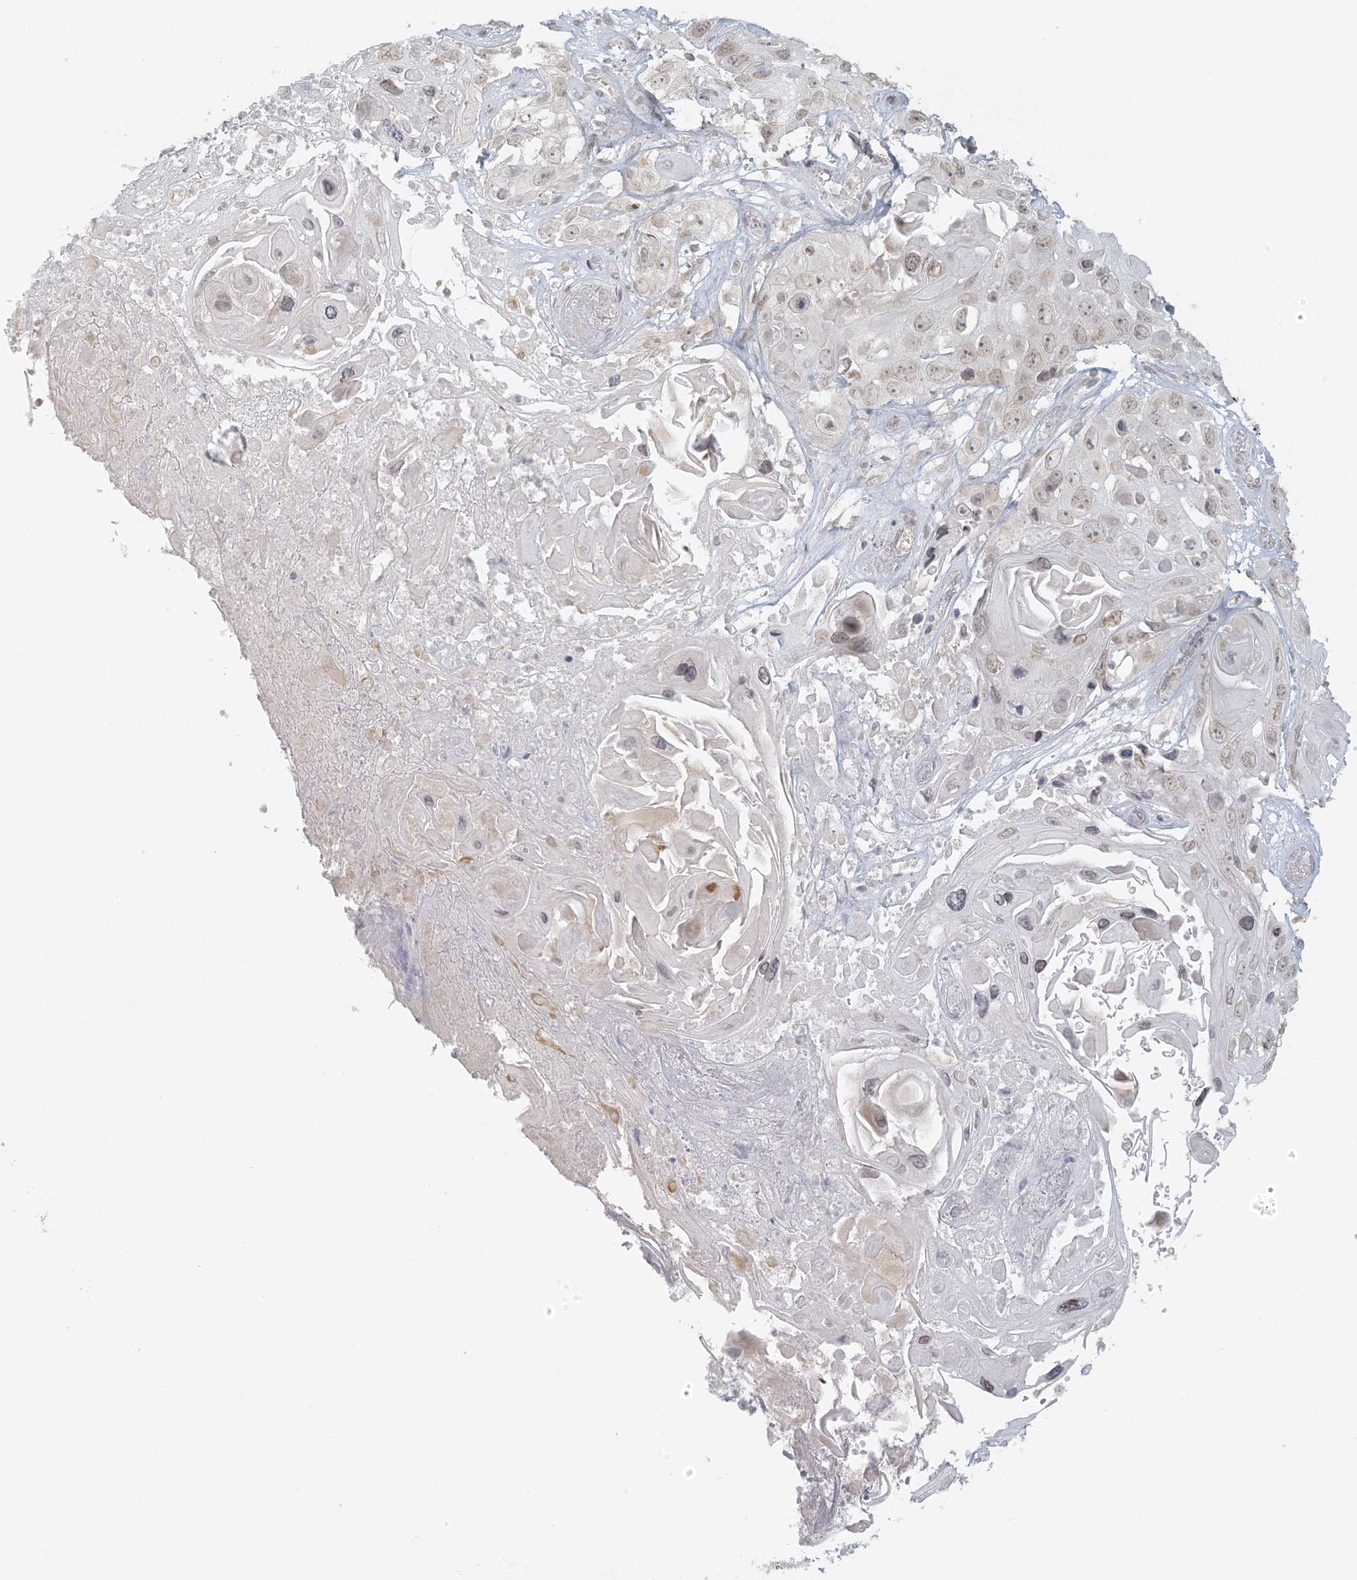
{"staining": {"intensity": "weak", "quantity": "<25%", "location": "nuclear"}, "tissue": "skin cancer", "cell_type": "Tumor cells", "image_type": "cancer", "snomed": [{"axis": "morphology", "description": "Squamous cell carcinoma, NOS"}, {"axis": "topography", "description": "Skin"}], "caption": "Immunohistochemistry (IHC) histopathology image of skin squamous cell carcinoma stained for a protein (brown), which shows no staining in tumor cells.", "gene": "LIPT1", "patient": {"sex": "male", "age": 55}}